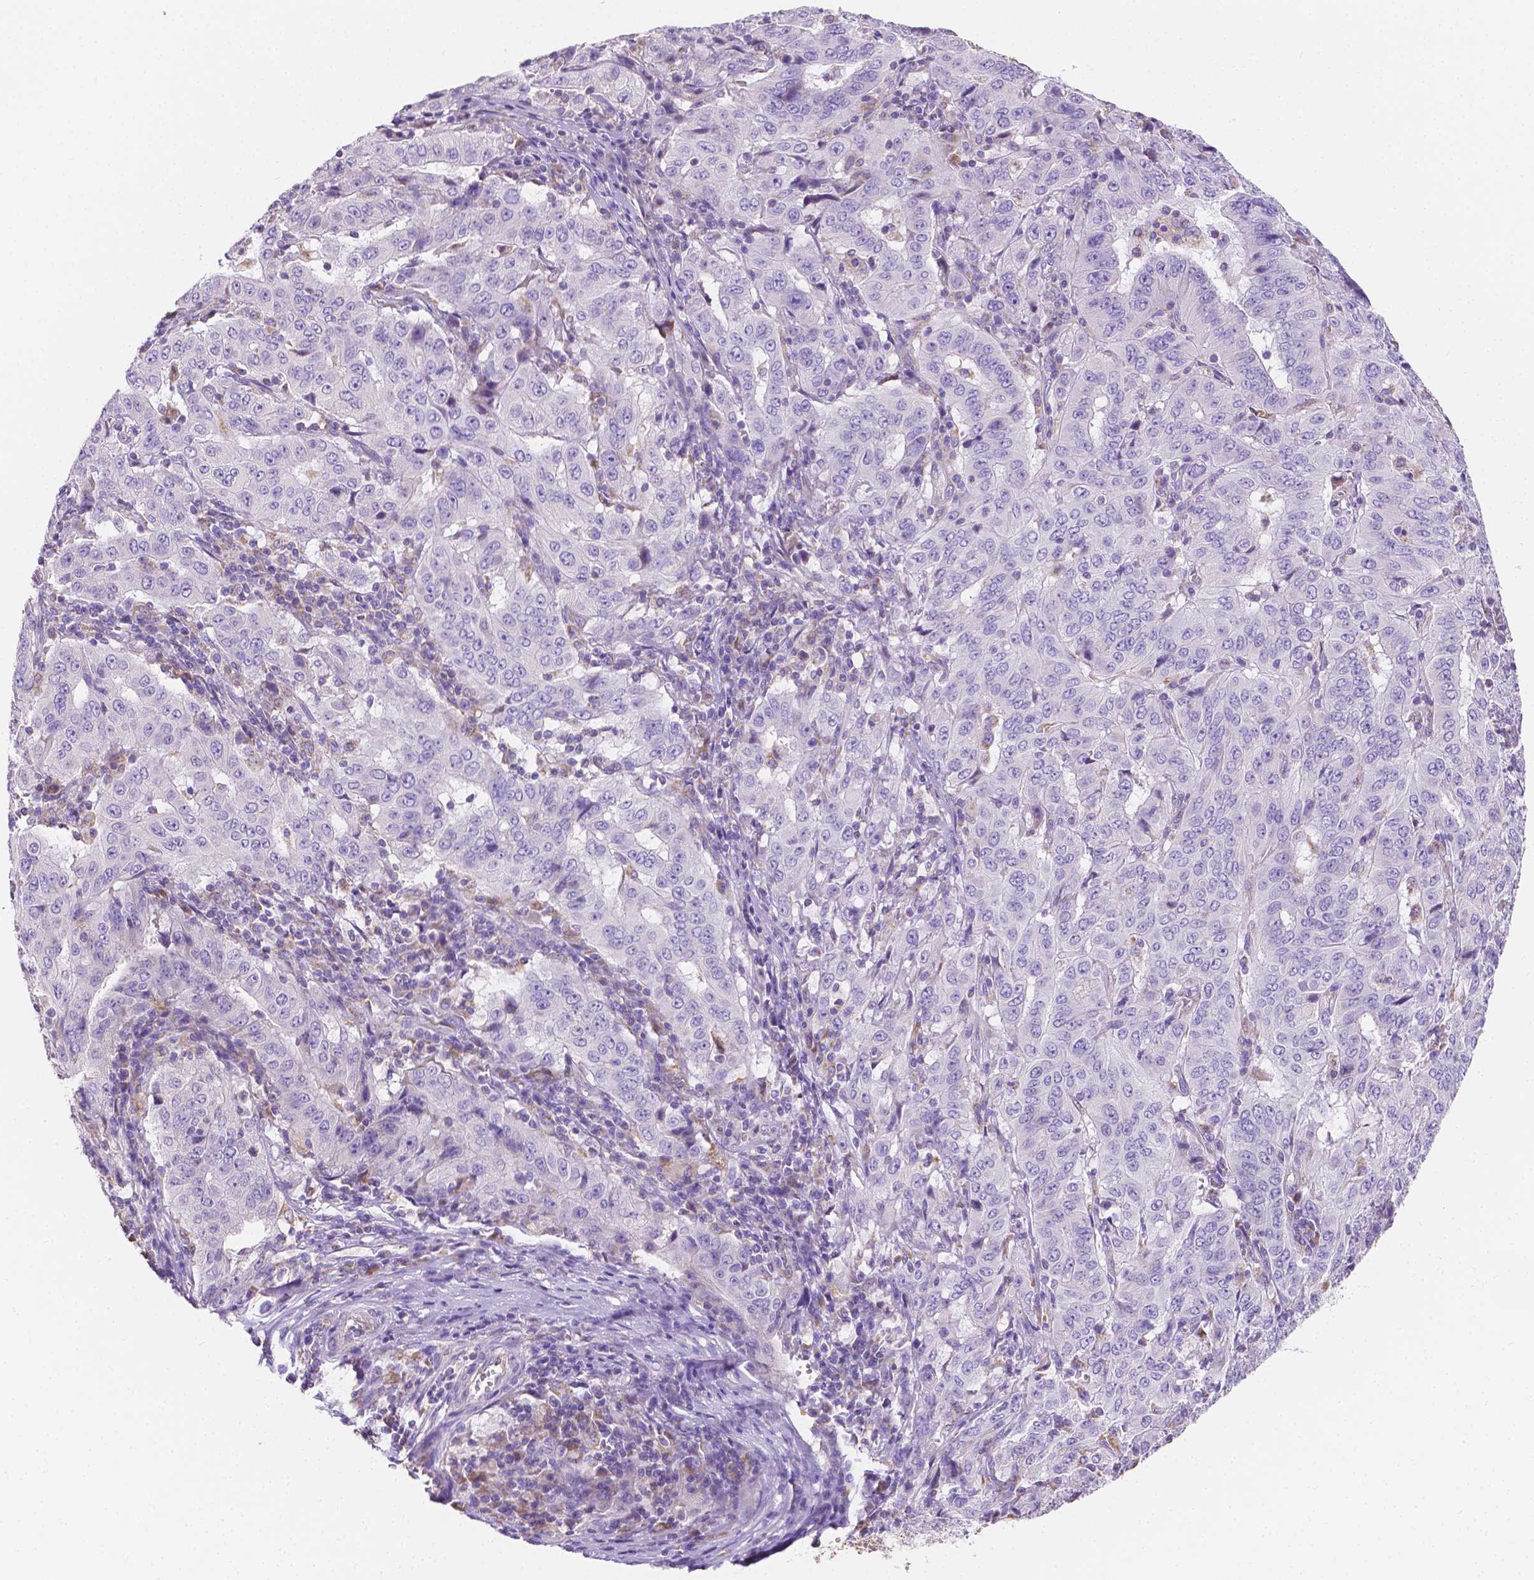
{"staining": {"intensity": "negative", "quantity": "none", "location": "none"}, "tissue": "pancreatic cancer", "cell_type": "Tumor cells", "image_type": "cancer", "snomed": [{"axis": "morphology", "description": "Adenocarcinoma, NOS"}, {"axis": "topography", "description": "Pancreas"}], "caption": "Pancreatic cancer was stained to show a protein in brown. There is no significant expression in tumor cells. (Immunohistochemistry, brightfield microscopy, high magnification).", "gene": "TMEM130", "patient": {"sex": "male", "age": 63}}